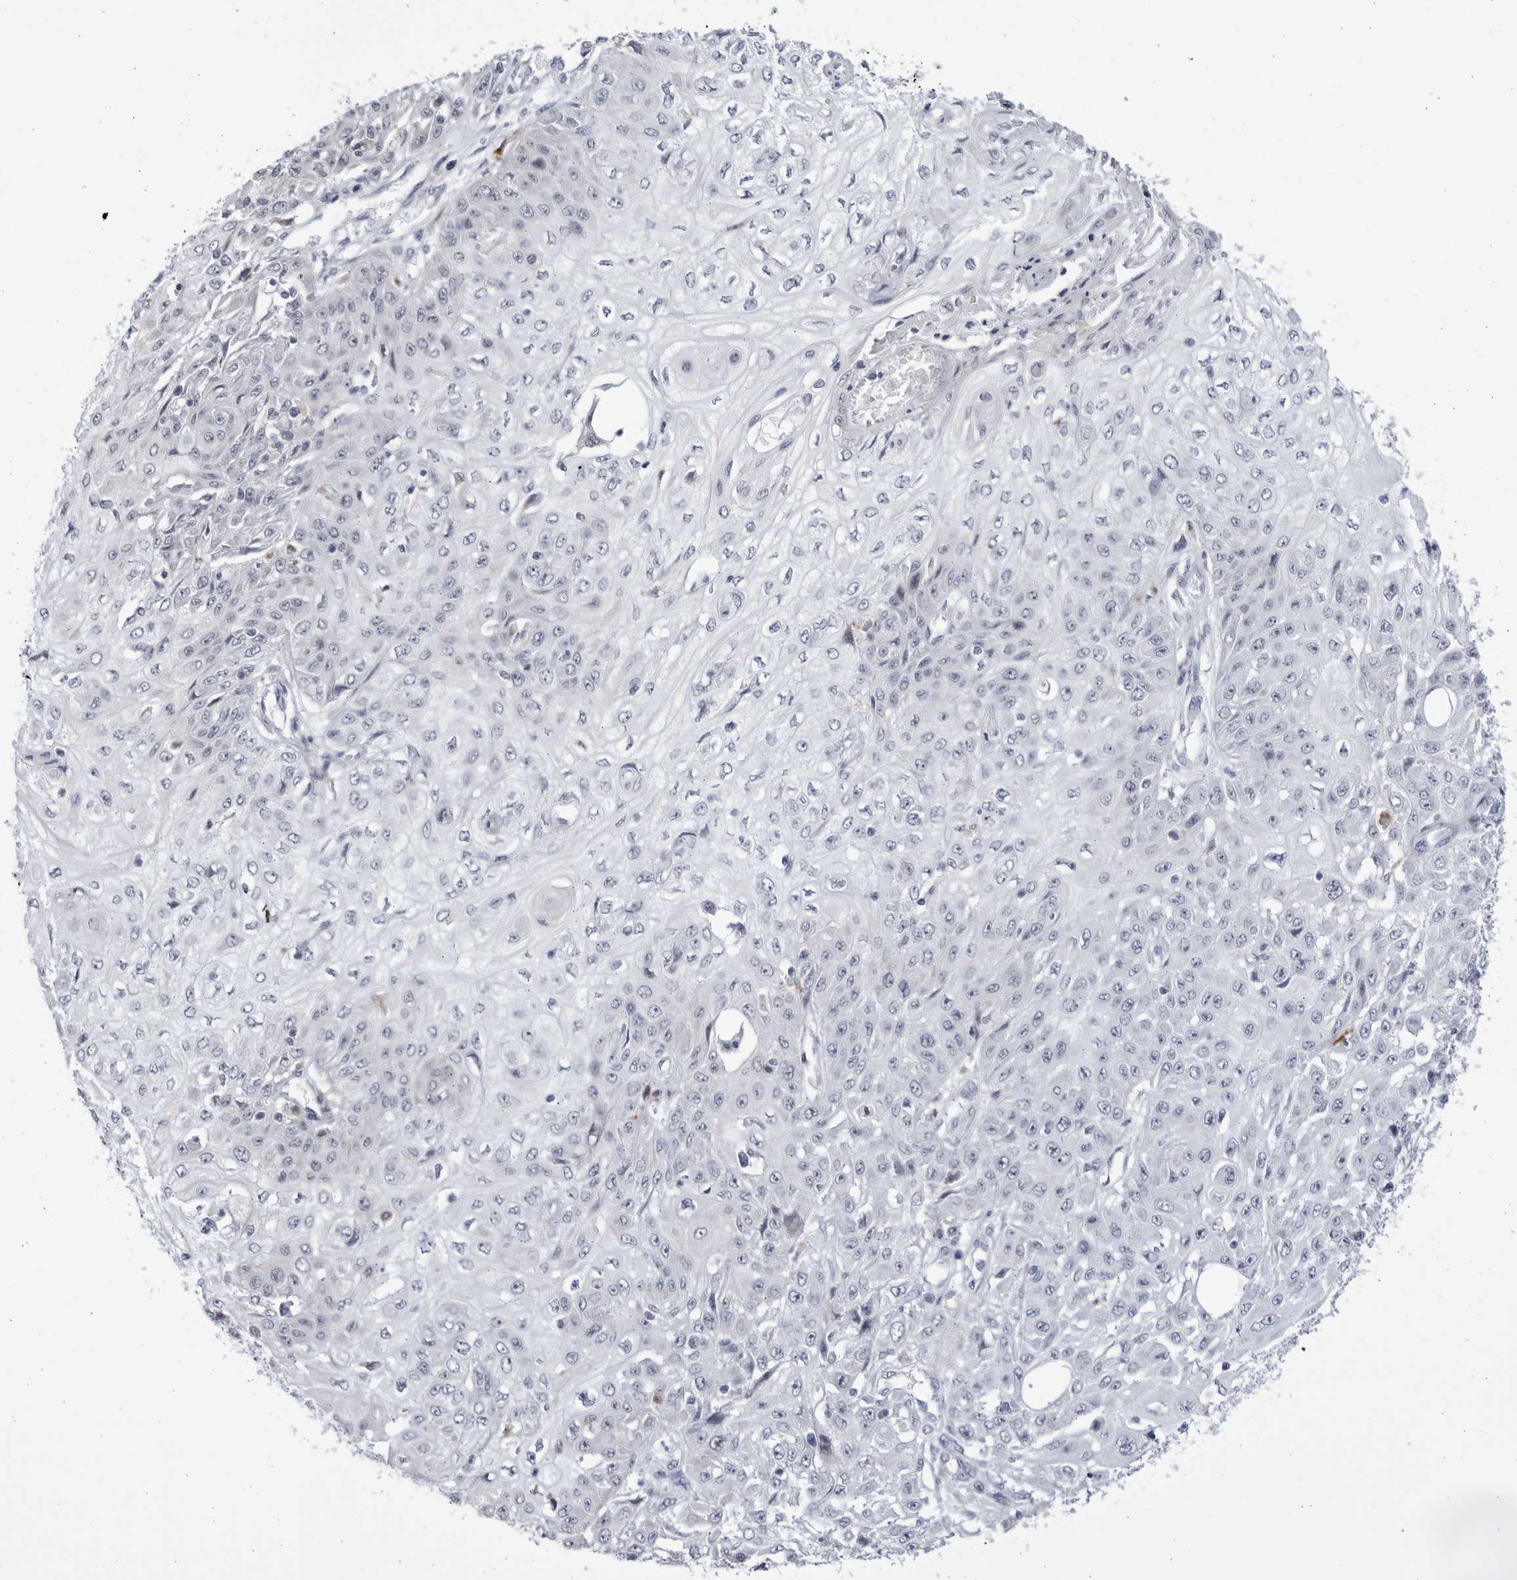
{"staining": {"intensity": "negative", "quantity": "none", "location": "none"}, "tissue": "skin cancer", "cell_type": "Tumor cells", "image_type": "cancer", "snomed": [{"axis": "morphology", "description": "Squamous cell carcinoma, NOS"}, {"axis": "morphology", "description": "Squamous cell carcinoma, metastatic, NOS"}, {"axis": "topography", "description": "Skin"}, {"axis": "topography", "description": "Lymph node"}], "caption": "High power microscopy photomicrograph of an IHC photomicrograph of skin cancer (metastatic squamous cell carcinoma), revealing no significant staining in tumor cells. (Stains: DAB immunohistochemistry (IHC) with hematoxylin counter stain, Microscopy: brightfield microscopy at high magnification).", "gene": "CCDC181", "patient": {"sex": "male", "age": 75}}